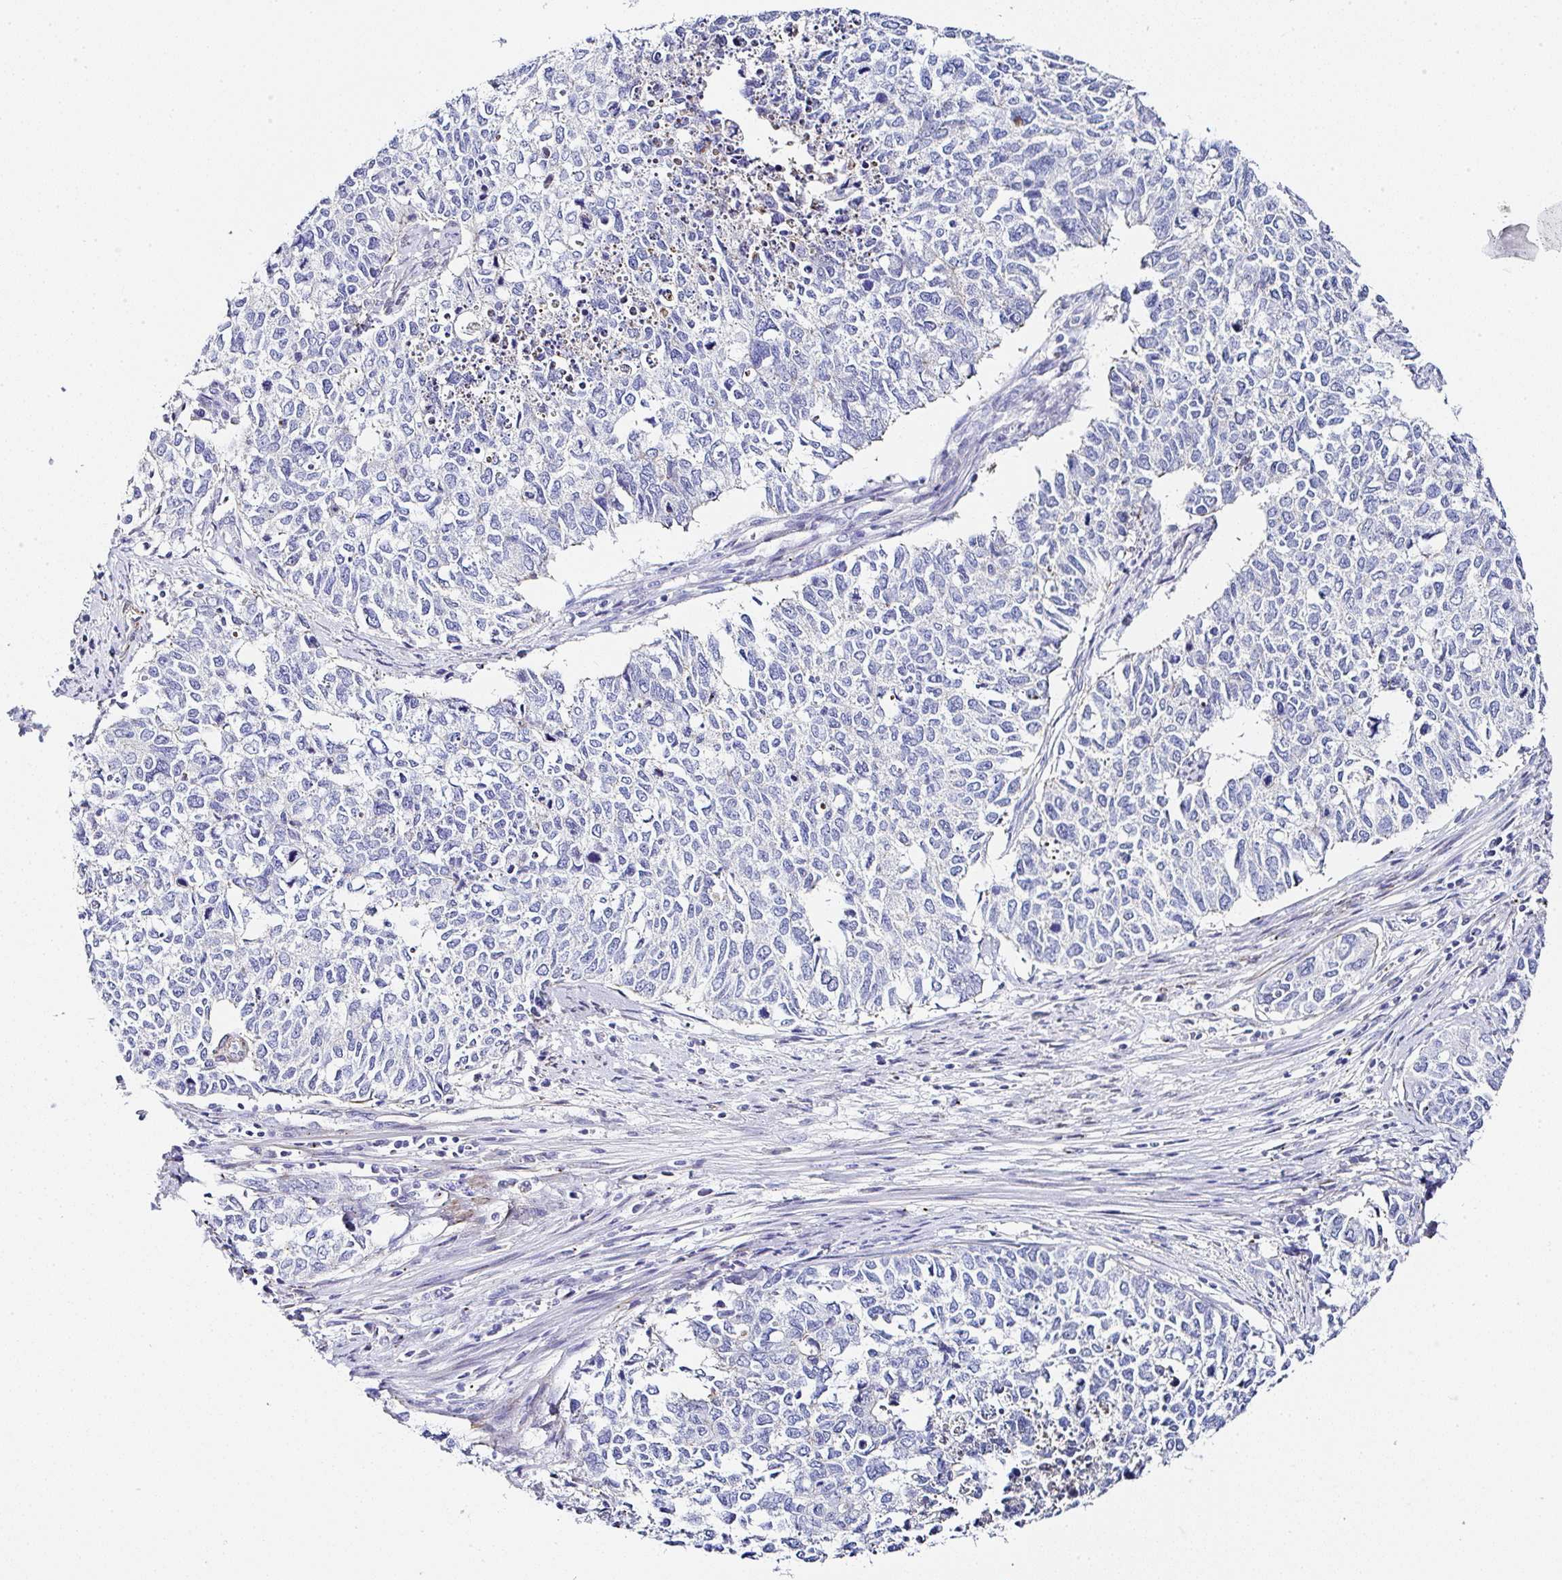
{"staining": {"intensity": "negative", "quantity": "none", "location": "none"}, "tissue": "cervical cancer", "cell_type": "Tumor cells", "image_type": "cancer", "snomed": [{"axis": "morphology", "description": "Adenocarcinoma, NOS"}, {"axis": "topography", "description": "Cervix"}], "caption": "An IHC photomicrograph of adenocarcinoma (cervical) is shown. There is no staining in tumor cells of adenocarcinoma (cervical).", "gene": "PPFIA4", "patient": {"sex": "female", "age": 63}}